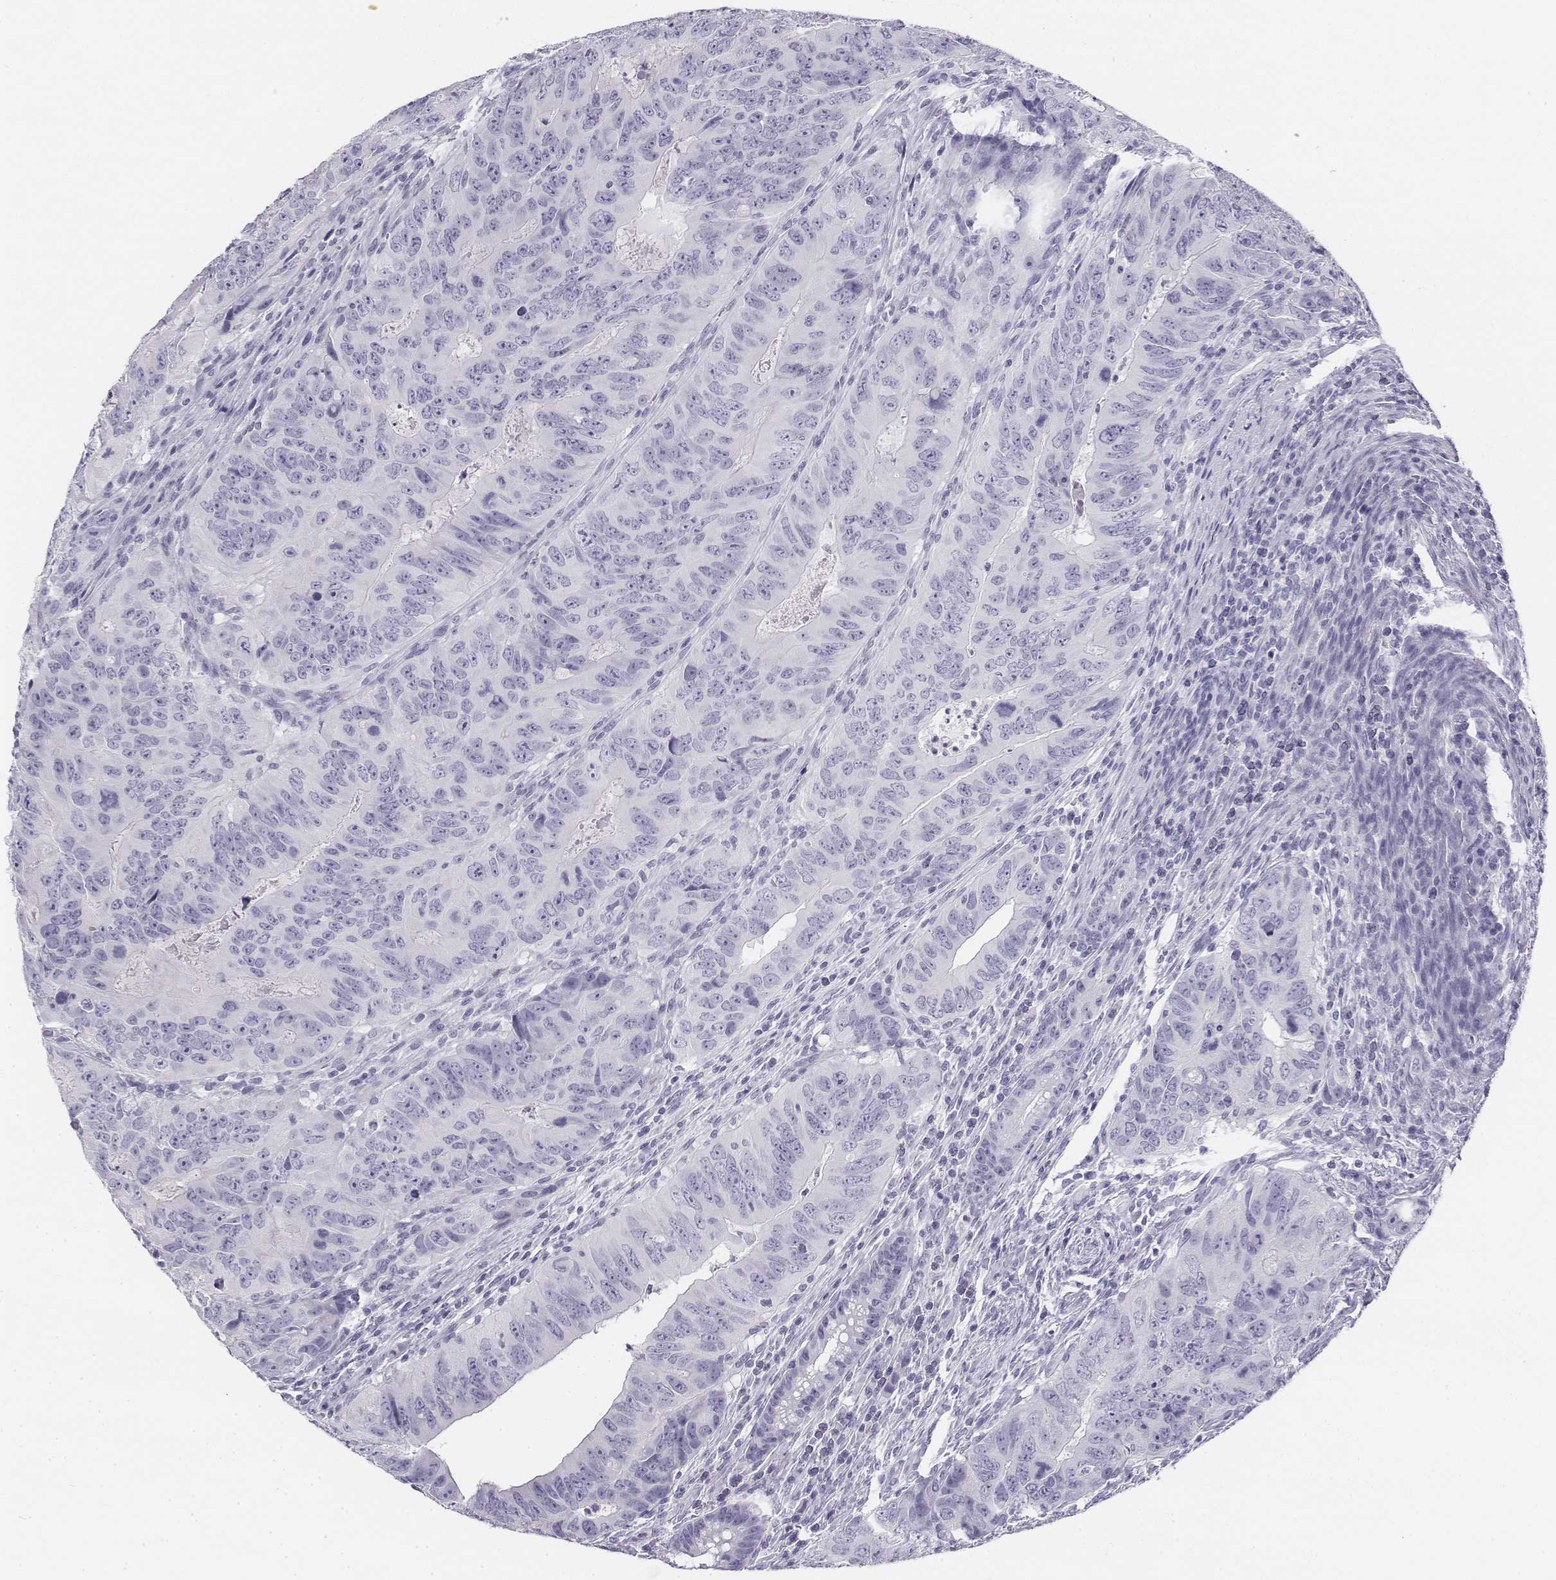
{"staining": {"intensity": "negative", "quantity": "none", "location": "none"}, "tissue": "colorectal cancer", "cell_type": "Tumor cells", "image_type": "cancer", "snomed": [{"axis": "morphology", "description": "Adenocarcinoma, NOS"}, {"axis": "topography", "description": "Colon"}], "caption": "This is a image of immunohistochemistry staining of colorectal adenocarcinoma, which shows no positivity in tumor cells.", "gene": "UCN2", "patient": {"sex": "male", "age": 79}}